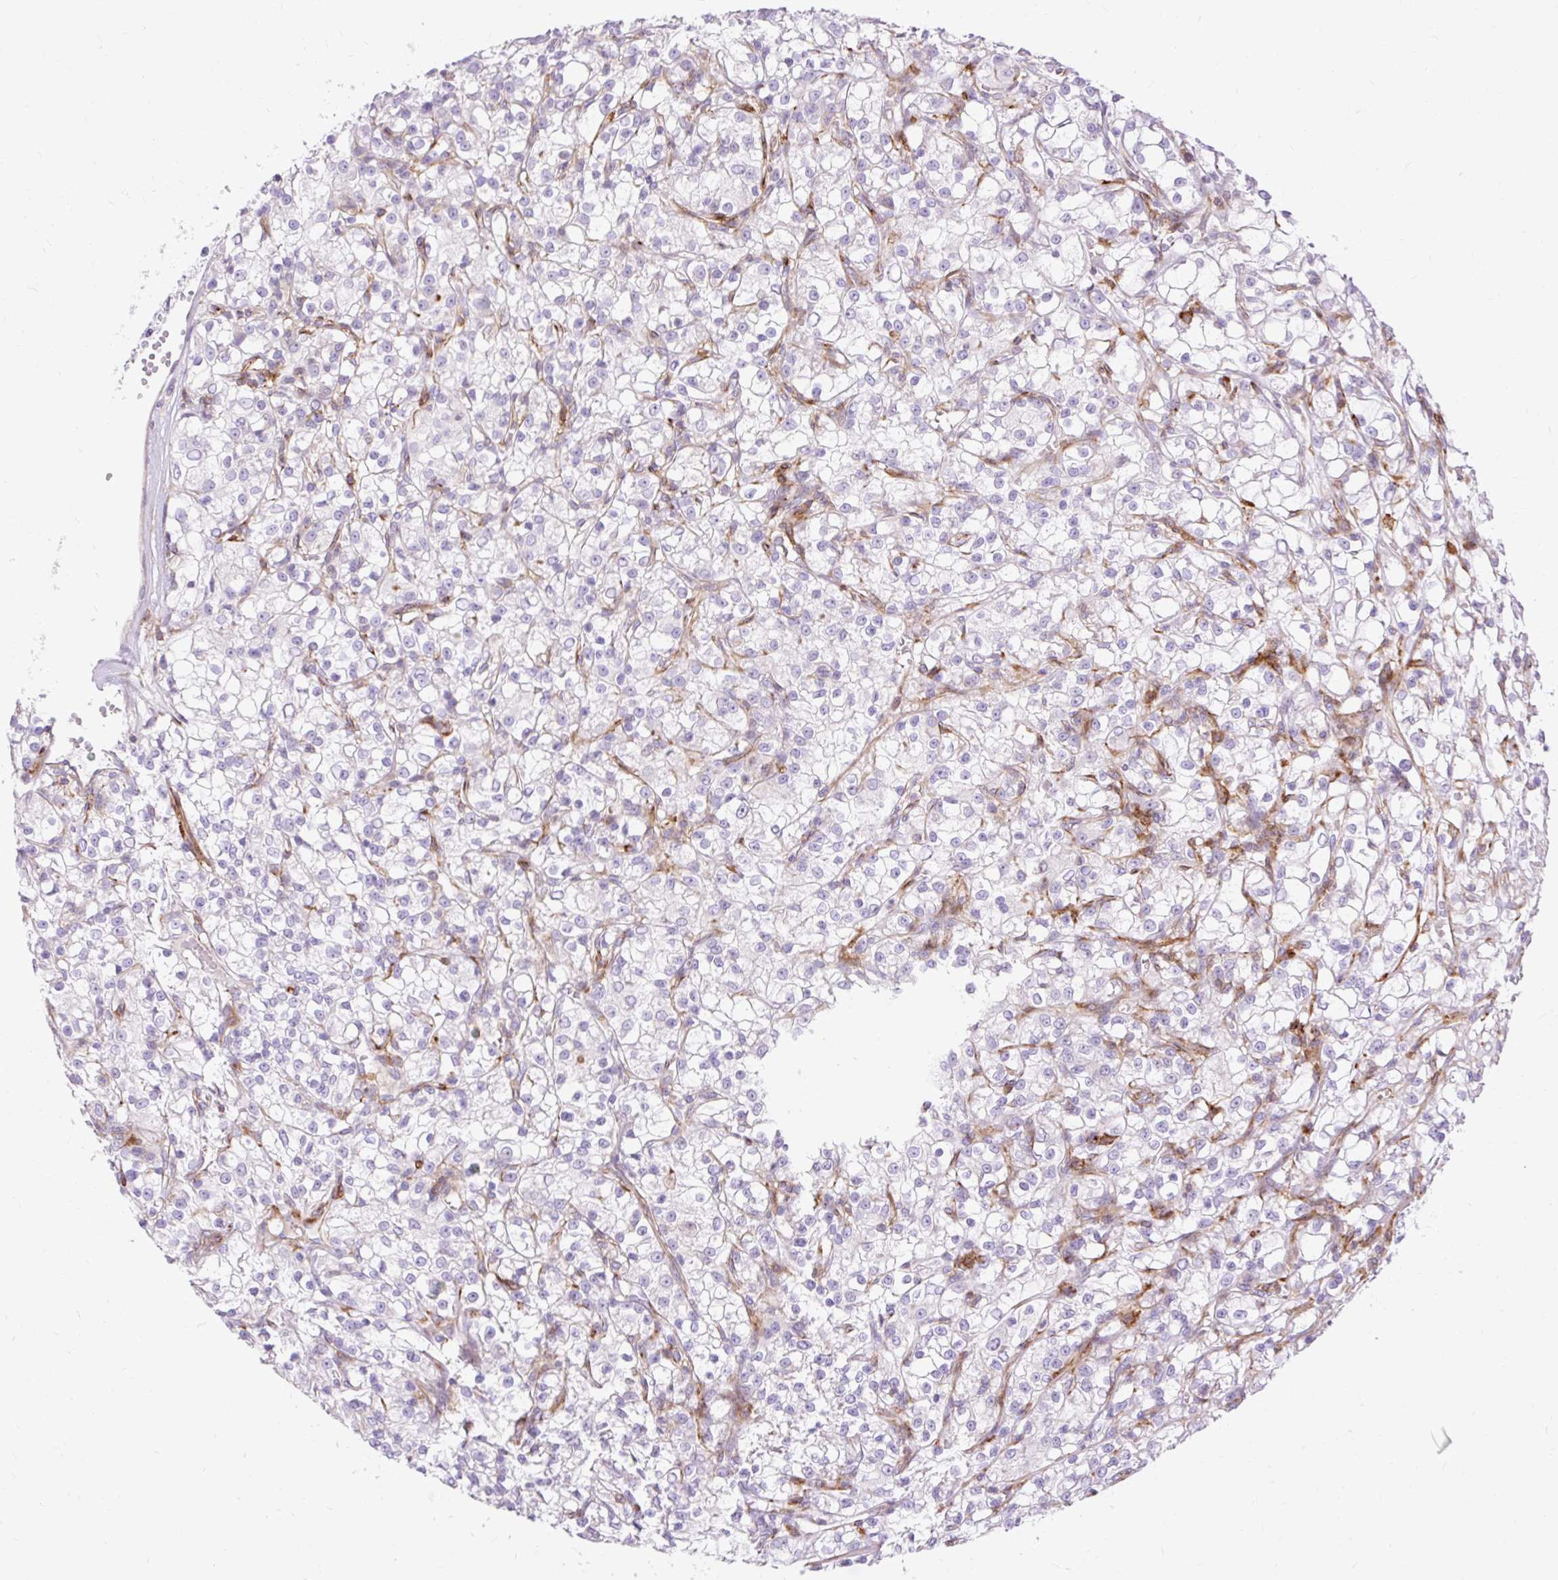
{"staining": {"intensity": "negative", "quantity": "none", "location": "none"}, "tissue": "renal cancer", "cell_type": "Tumor cells", "image_type": "cancer", "snomed": [{"axis": "morphology", "description": "Adenocarcinoma, NOS"}, {"axis": "topography", "description": "Kidney"}], "caption": "A micrograph of human renal adenocarcinoma is negative for staining in tumor cells.", "gene": "CORO7-PAM16", "patient": {"sex": "female", "age": 59}}